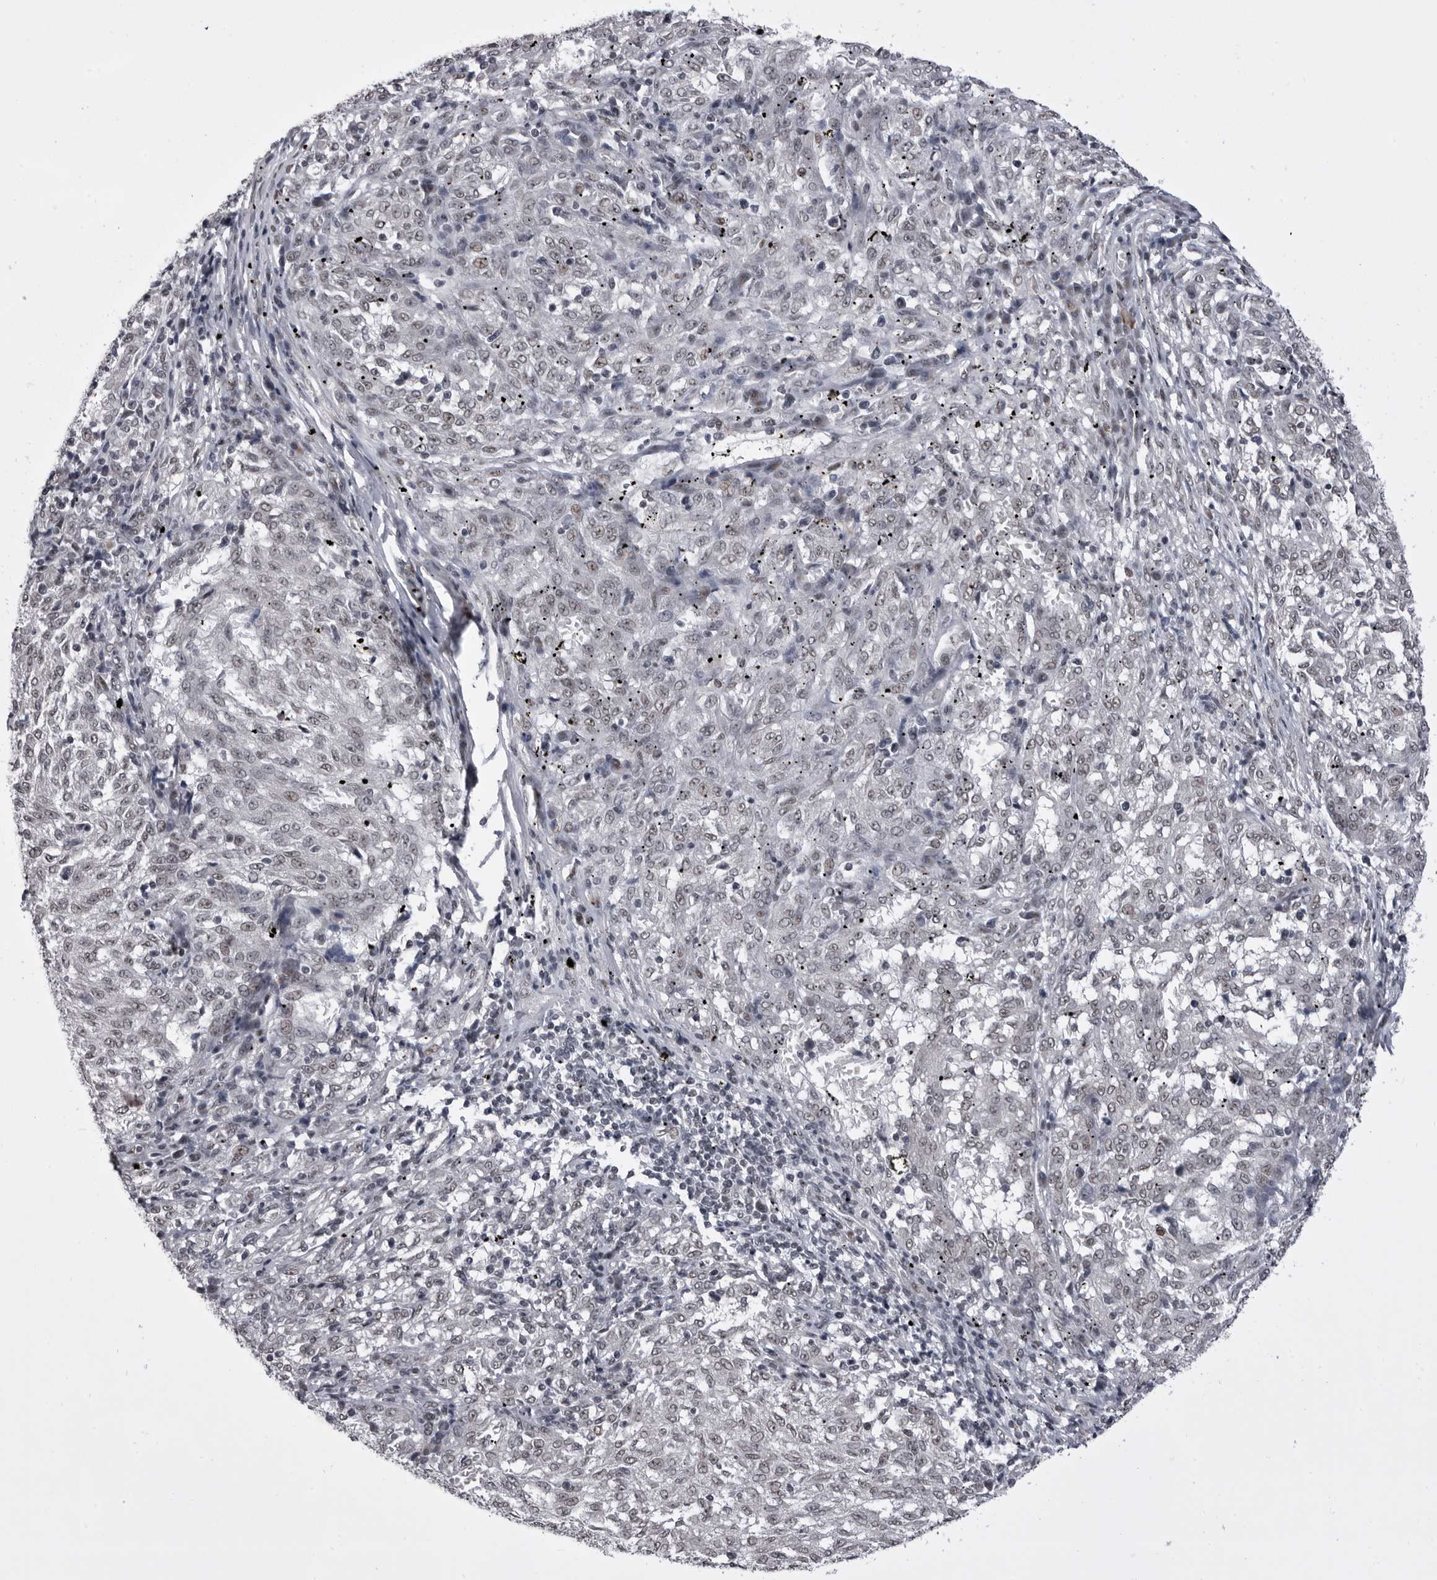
{"staining": {"intensity": "negative", "quantity": "none", "location": "none"}, "tissue": "melanoma", "cell_type": "Tumor cells", "image_type": "cancer", "snomed": [{"axis": "morphology", "description": "Malignant melanoma, NOS"}, {"axis": "topography", "description": "Skin"}], "caption": "Tumor cells show no significant protein expression in melanoma.", "gene": "PRPF3", "patient": {"sex": "female", "age": 72}}